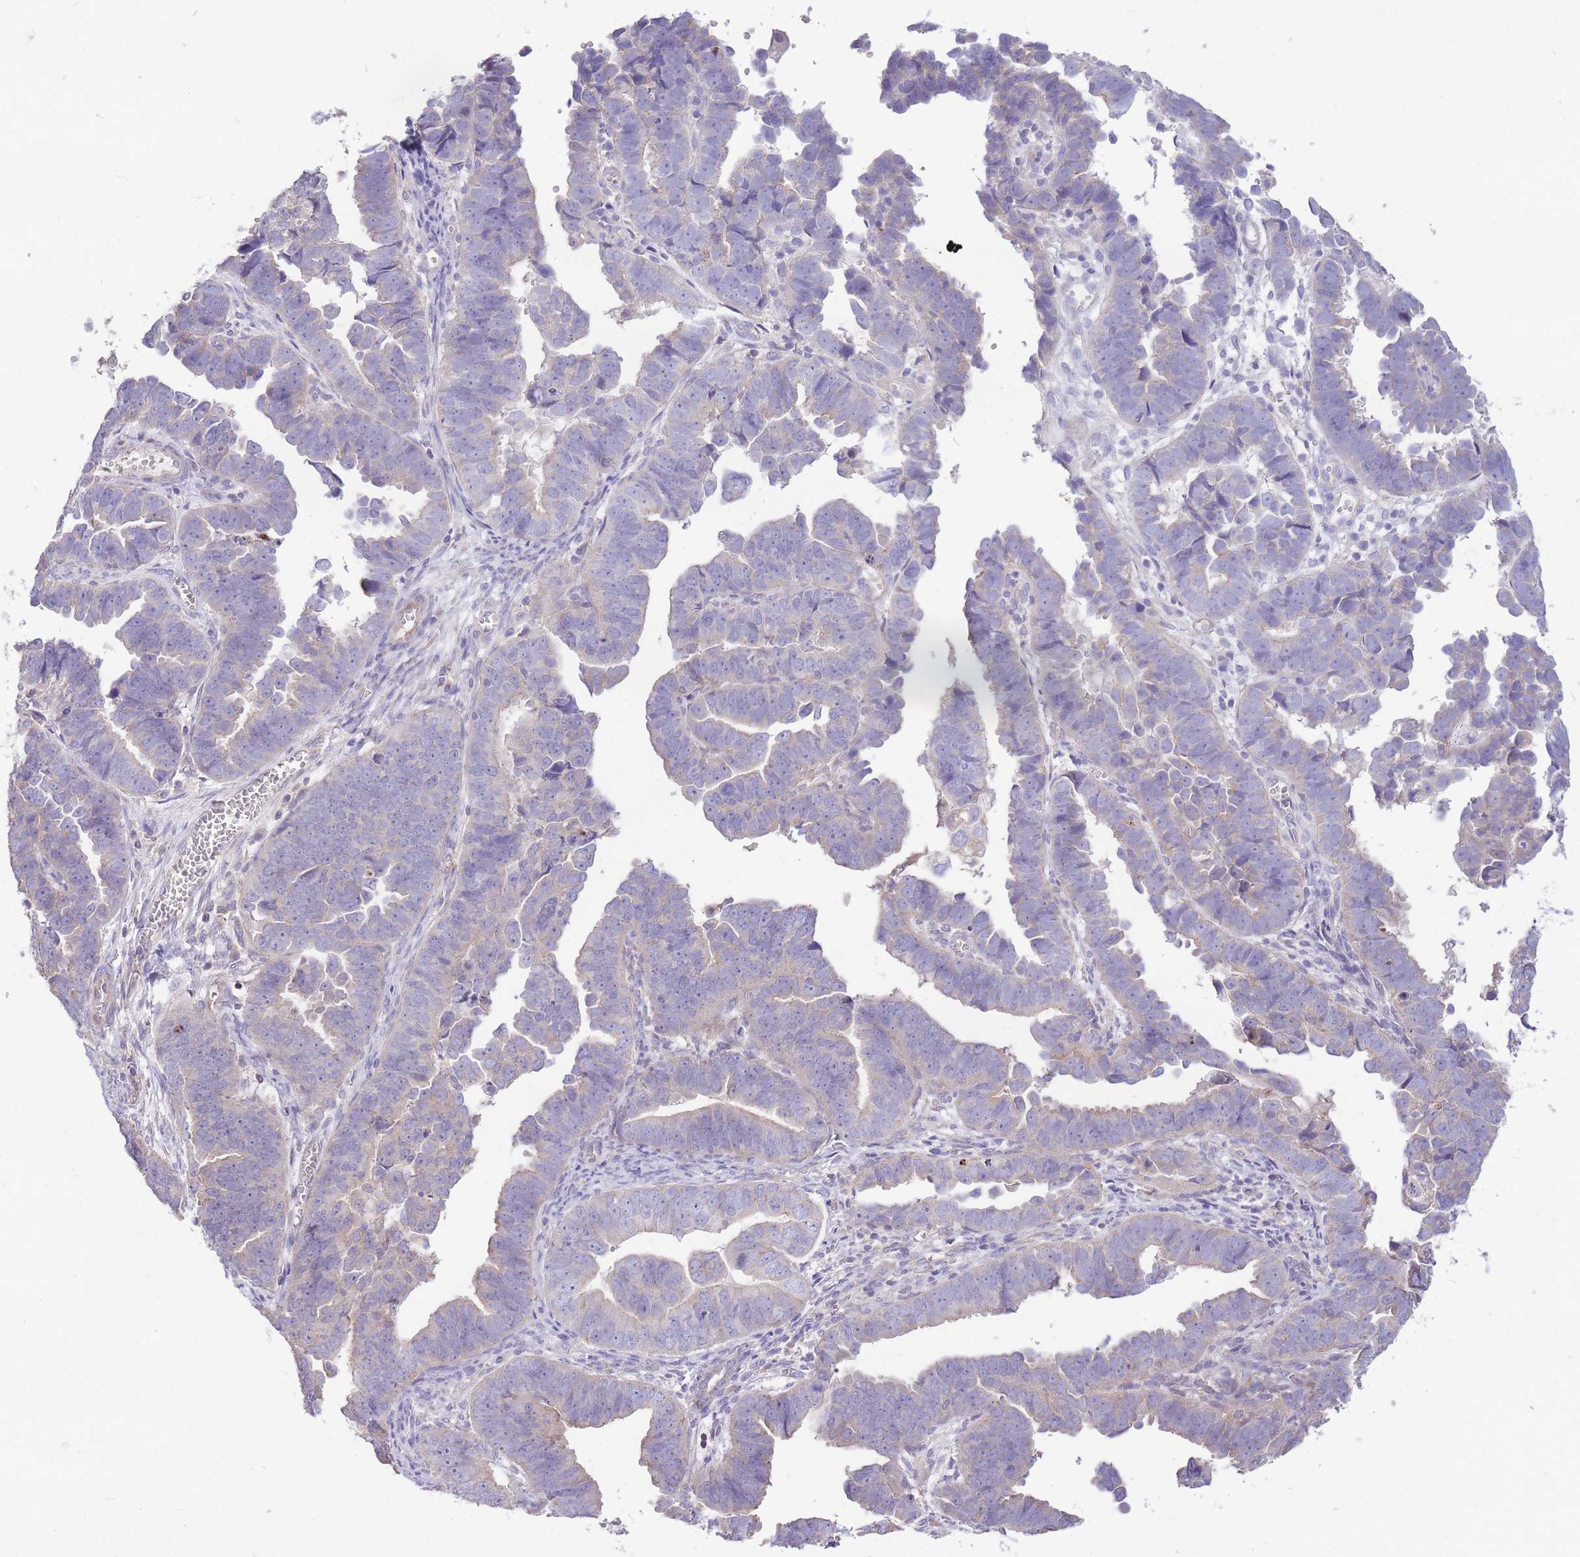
{"staining": {"intensity": "weak", "quantity": "<25%", "location": "cytoplasmic/membranous"}, "tissue": "endometrial cancer", "cell_type": "Tumor cells", "image_type": "cancer", "snomed": [{"axis": "morphology", "description": "Adenocarcinoma, NOS"}, {"axis": "topography", "description": "Endometrium"}], "caption": "This is an immunohistochemistry (IHC) micrograph of human endometrial cancer. There is no positivity in tumor cells.", "gene": "OR5T1", "patient": {"sex": "female", "age": 75}}